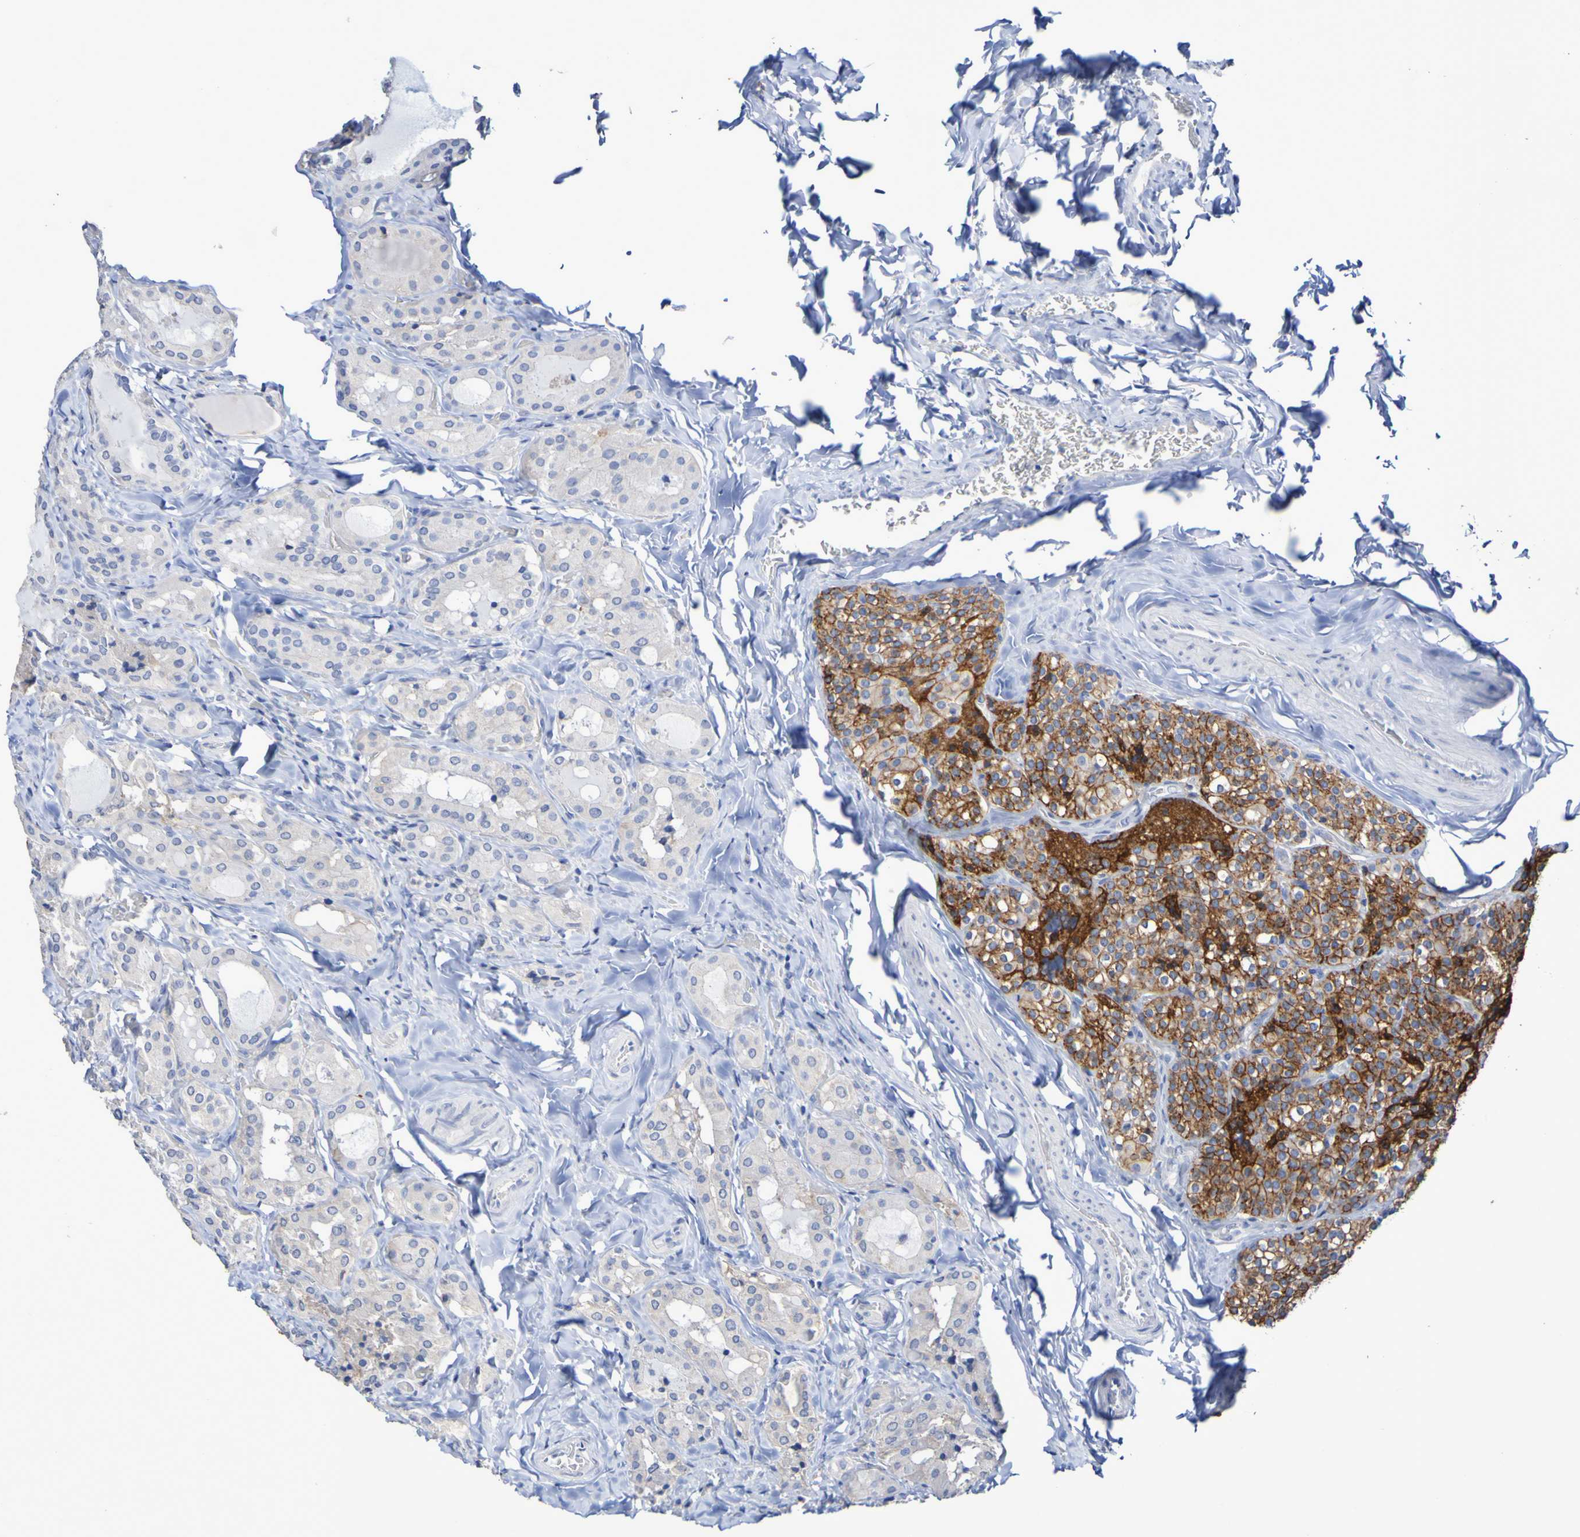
{"staining": {"intensity": "strong", "quantity": ">75%", "location": "cytoplasmic/membranous"}, "tissue": "parathyroid gland", "cell_type": "Glandular cells", "image_type": "normal", "snomed": [{"axis": "morphology", "description": "Normal tissue, NOS"}, {"axis": "morphology", "description": "Atrophy, NOS"}, {"axis": "topography", "description": "Parathyroid gland"}], "caption": "Glandular cells demonstrate high levels of strong cytoplasmic/membranous staining in approximately >75% of cells in normal human parathyroid gland. The staining was performed using DAB to visualize the protein expression in brown, while the nuclei were stained in blue with hematoxylin (Magnification: 20x).", "gene": "SLC3A2", "patient": {"sex": "female", "age": 54}}